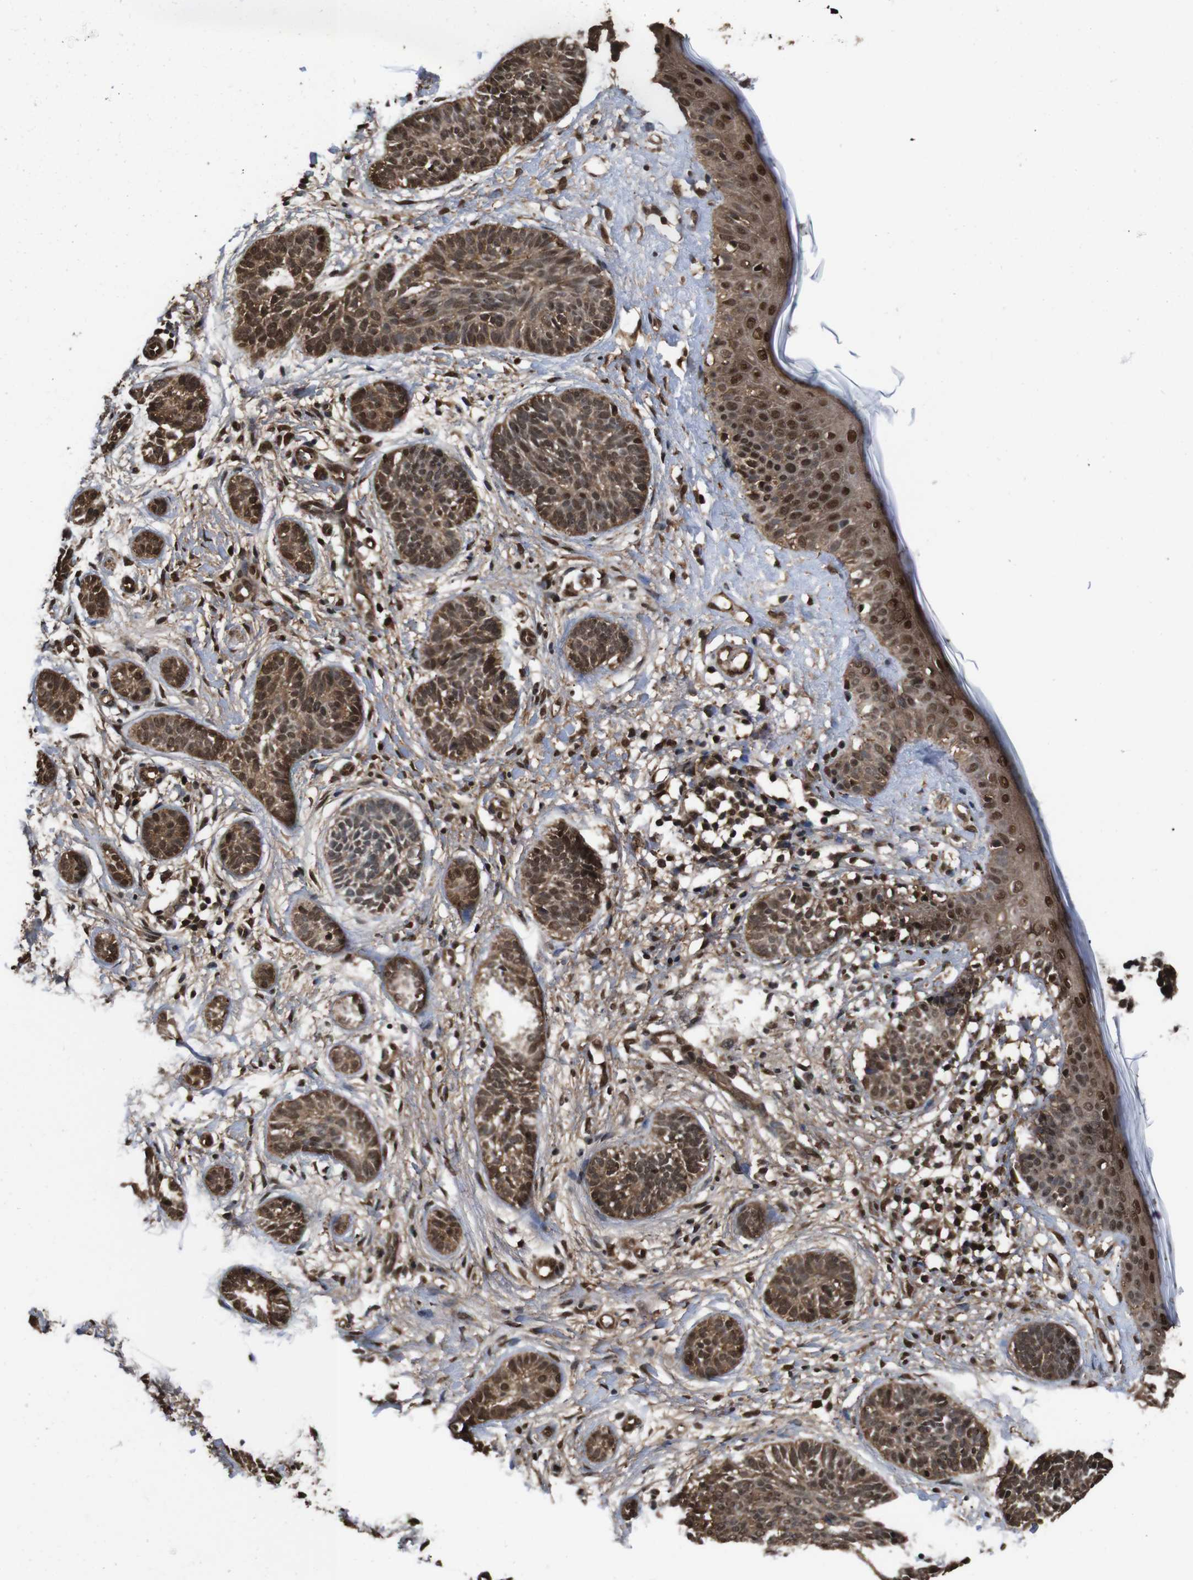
{"staining": {"intensity": "moderate", "quantity": ">75%", "location": "cytoplasmic/membranous,nuclear"}, "tissue": "skin cancer", "cell_type": "Tumor cells", "image_type": "cancer", "snomed": [{"axis": "morphology", "description": "Normal tissue, NOS"}, {"axis": "morphology", "description": "Basal cell carcinoma"}, {"axis": "topography", "description": "Skin"}], "caption": "A high-resolution micrograph shows immunohistochemistry (IHC) staining of skin basal cell carcinoma, which displays moderate cytoplasmic/membranous and nuclear staining in approximately >75% of tumor cells.", "gene": "VCP", "patient": {"sex": "male", "age": 63}}